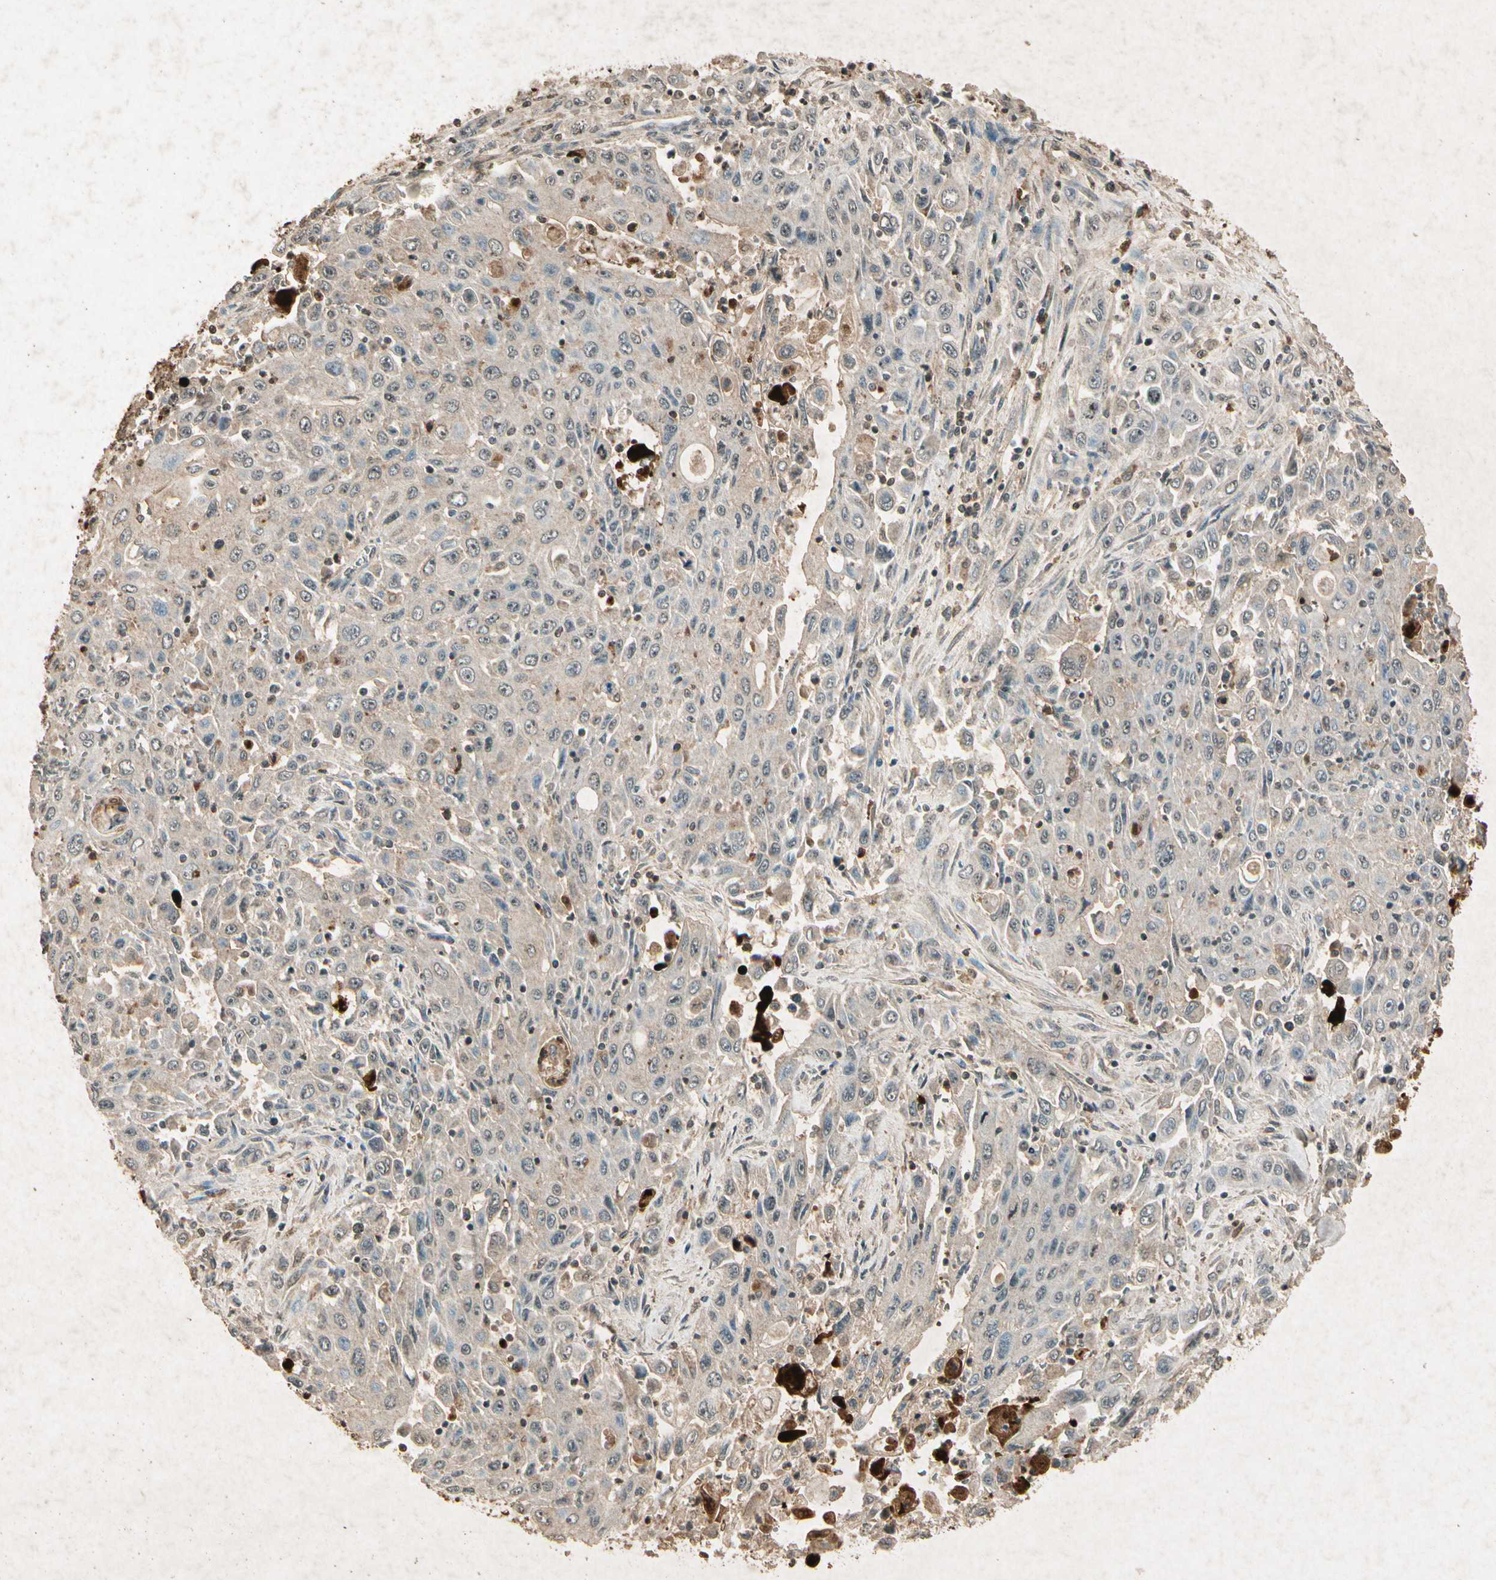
{"staining": {"intensity": "moderate", "quantity": "25%-75%", "location": "cytoplasmic/membranous"}, "tissue": "pancreatic cancer", "cell_type": "Tumor cells", "image_type": "cancer", "snomed": [{"axis": "morphology", "description": "Adenocarcinoma, NOS"}, {"axis": "topography", "description": "Pancreas"}], "caption": "The image shows staining of pancreatic cancer (adenocarcinoma), revealing moderate cytoplasmic/membranous protein staining (brown color) within tumor cells.", "gene": "GC", "patient": {"sex": "male", "age": 70}}